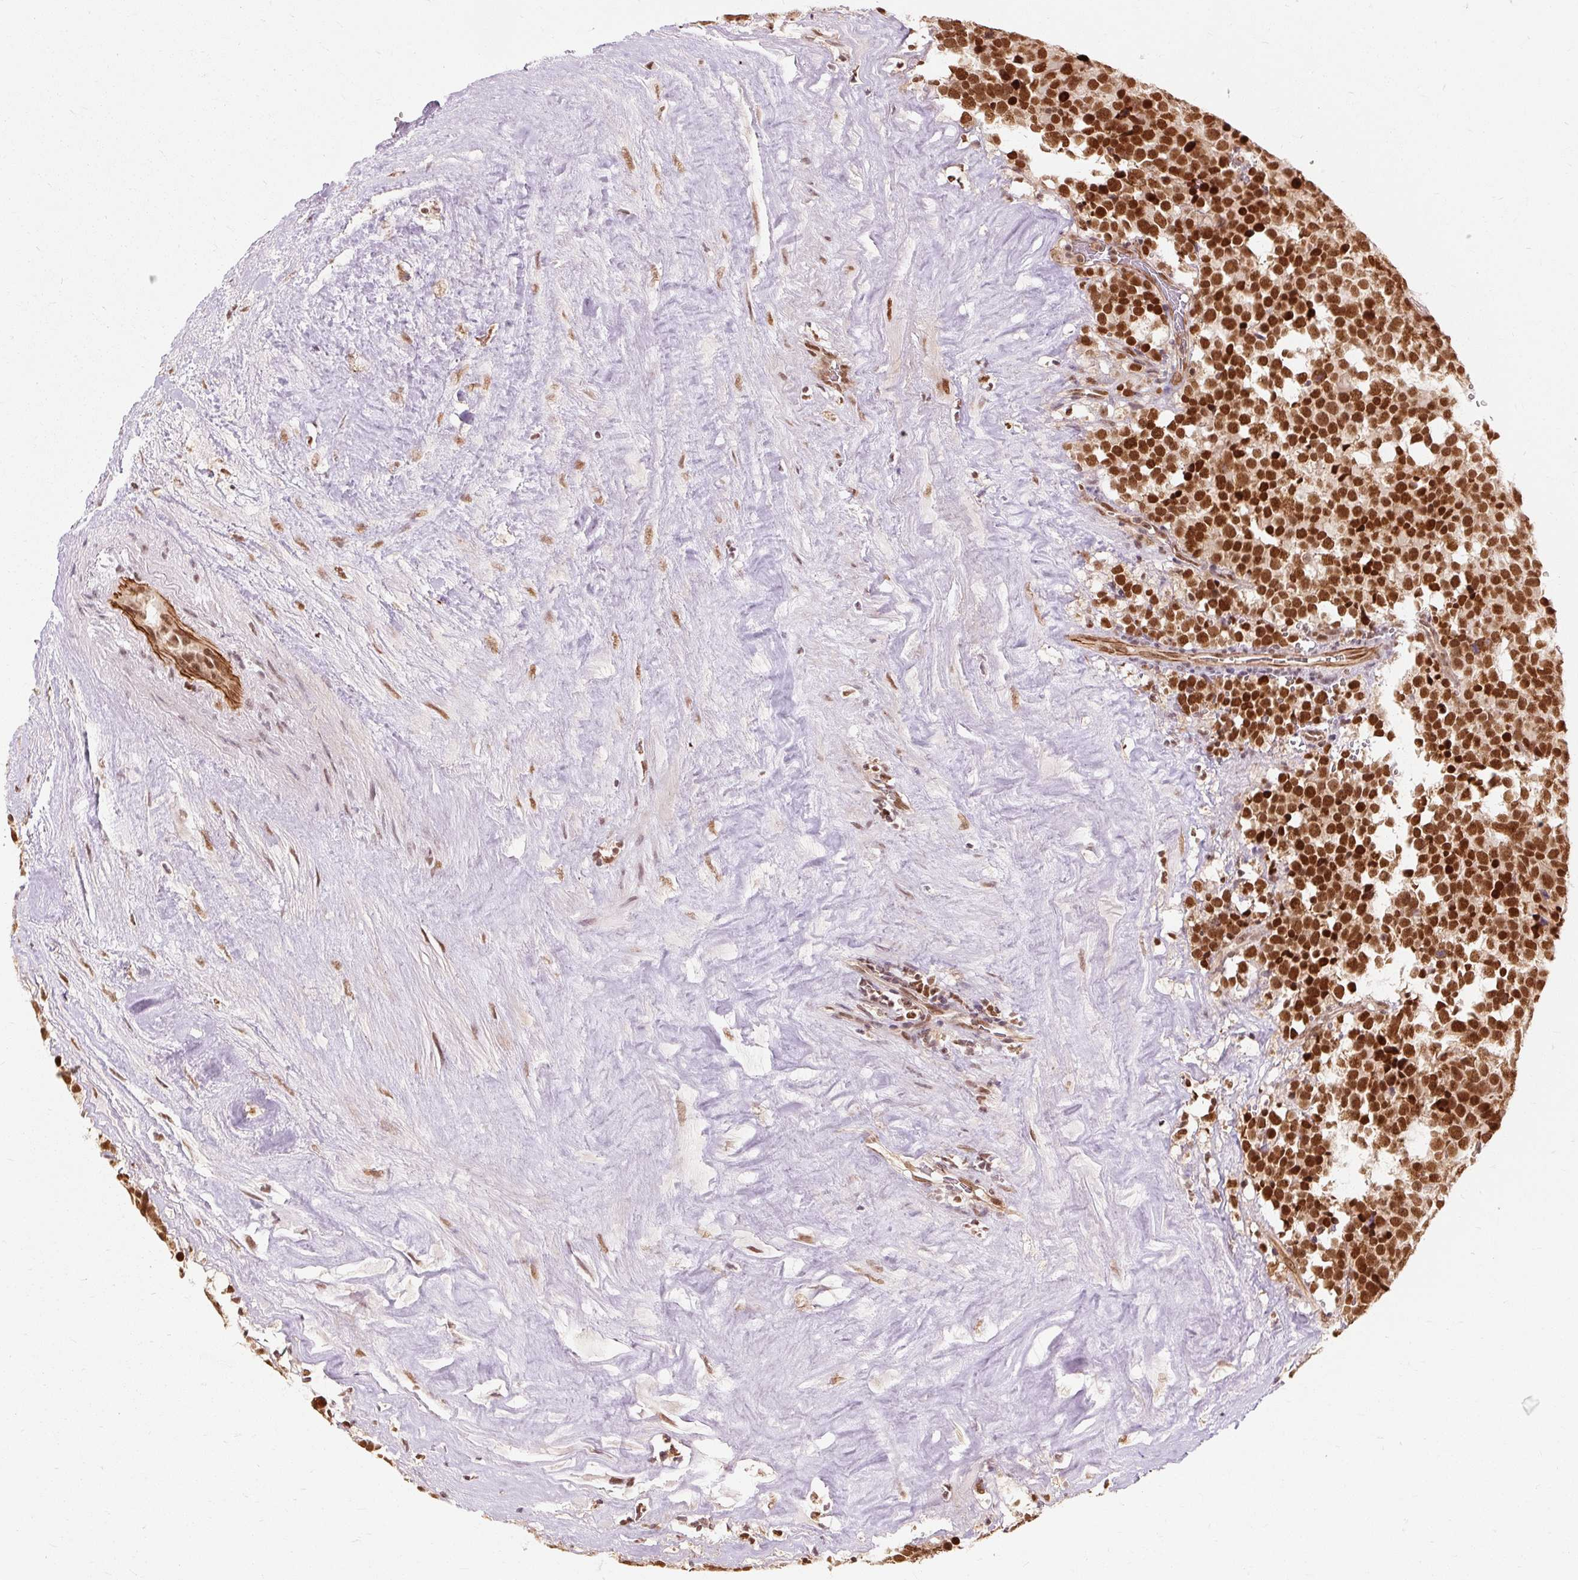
{"staining": {"intensity": "strong", "quantity": ">75%", "location": "nuclear"}, "tissue": "testis cancer", "cell_type": "Tumor cells", "image_type": "cancer", "snomed": [{"axis": "morphology", "description": "Seminoma, NOS"}, {"axis": "topography", "description": "Testis"}], "caption": "Immunohistochemistry (IHC) of human testis cancer (seminoma) shows high levels of strong nuclear positivity in approximately >75% of tumor cells.", "gene": "CSTF1", "patient": {"sex": "male", "age": 71}}